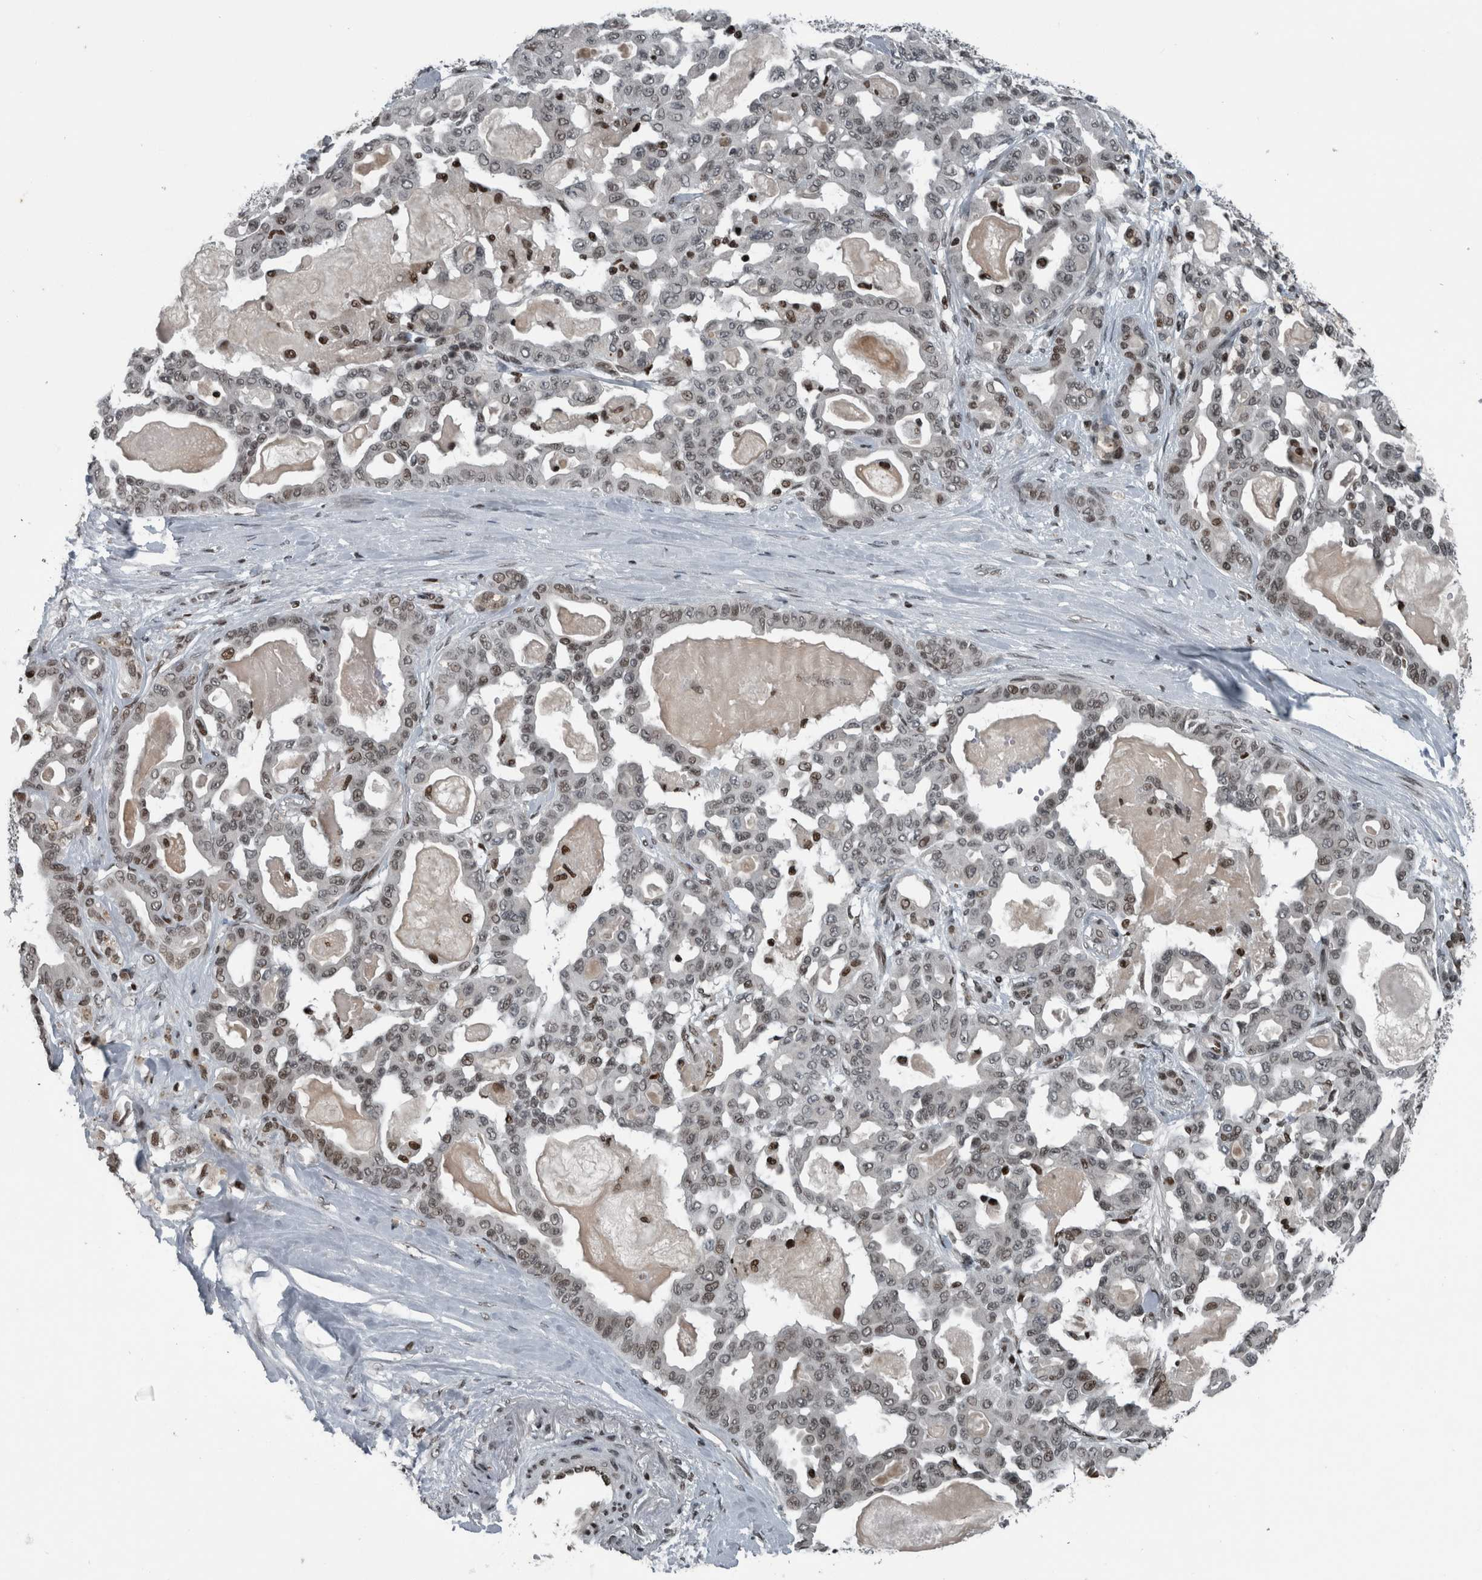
{"staining": {"intensity": "weak", "quantity": ">75%", "location": "nuclear"}, "tissue": "pancreatic cancer", "cell_type": "Tumor cells", "image_type": "cancer", "snomed": [{"axis": "morphology", "description": "Adenocarcinoma, NOS"}, {"axis": "topography", "description": "Pancreas"}], "caption": "Human pancreatic cancer (adenocarcinoma) stained with a protein marker demonstrates weak staining in tumor cells.", "gene": "UNC50", "patient": {"sex": "male", "age": 63}}